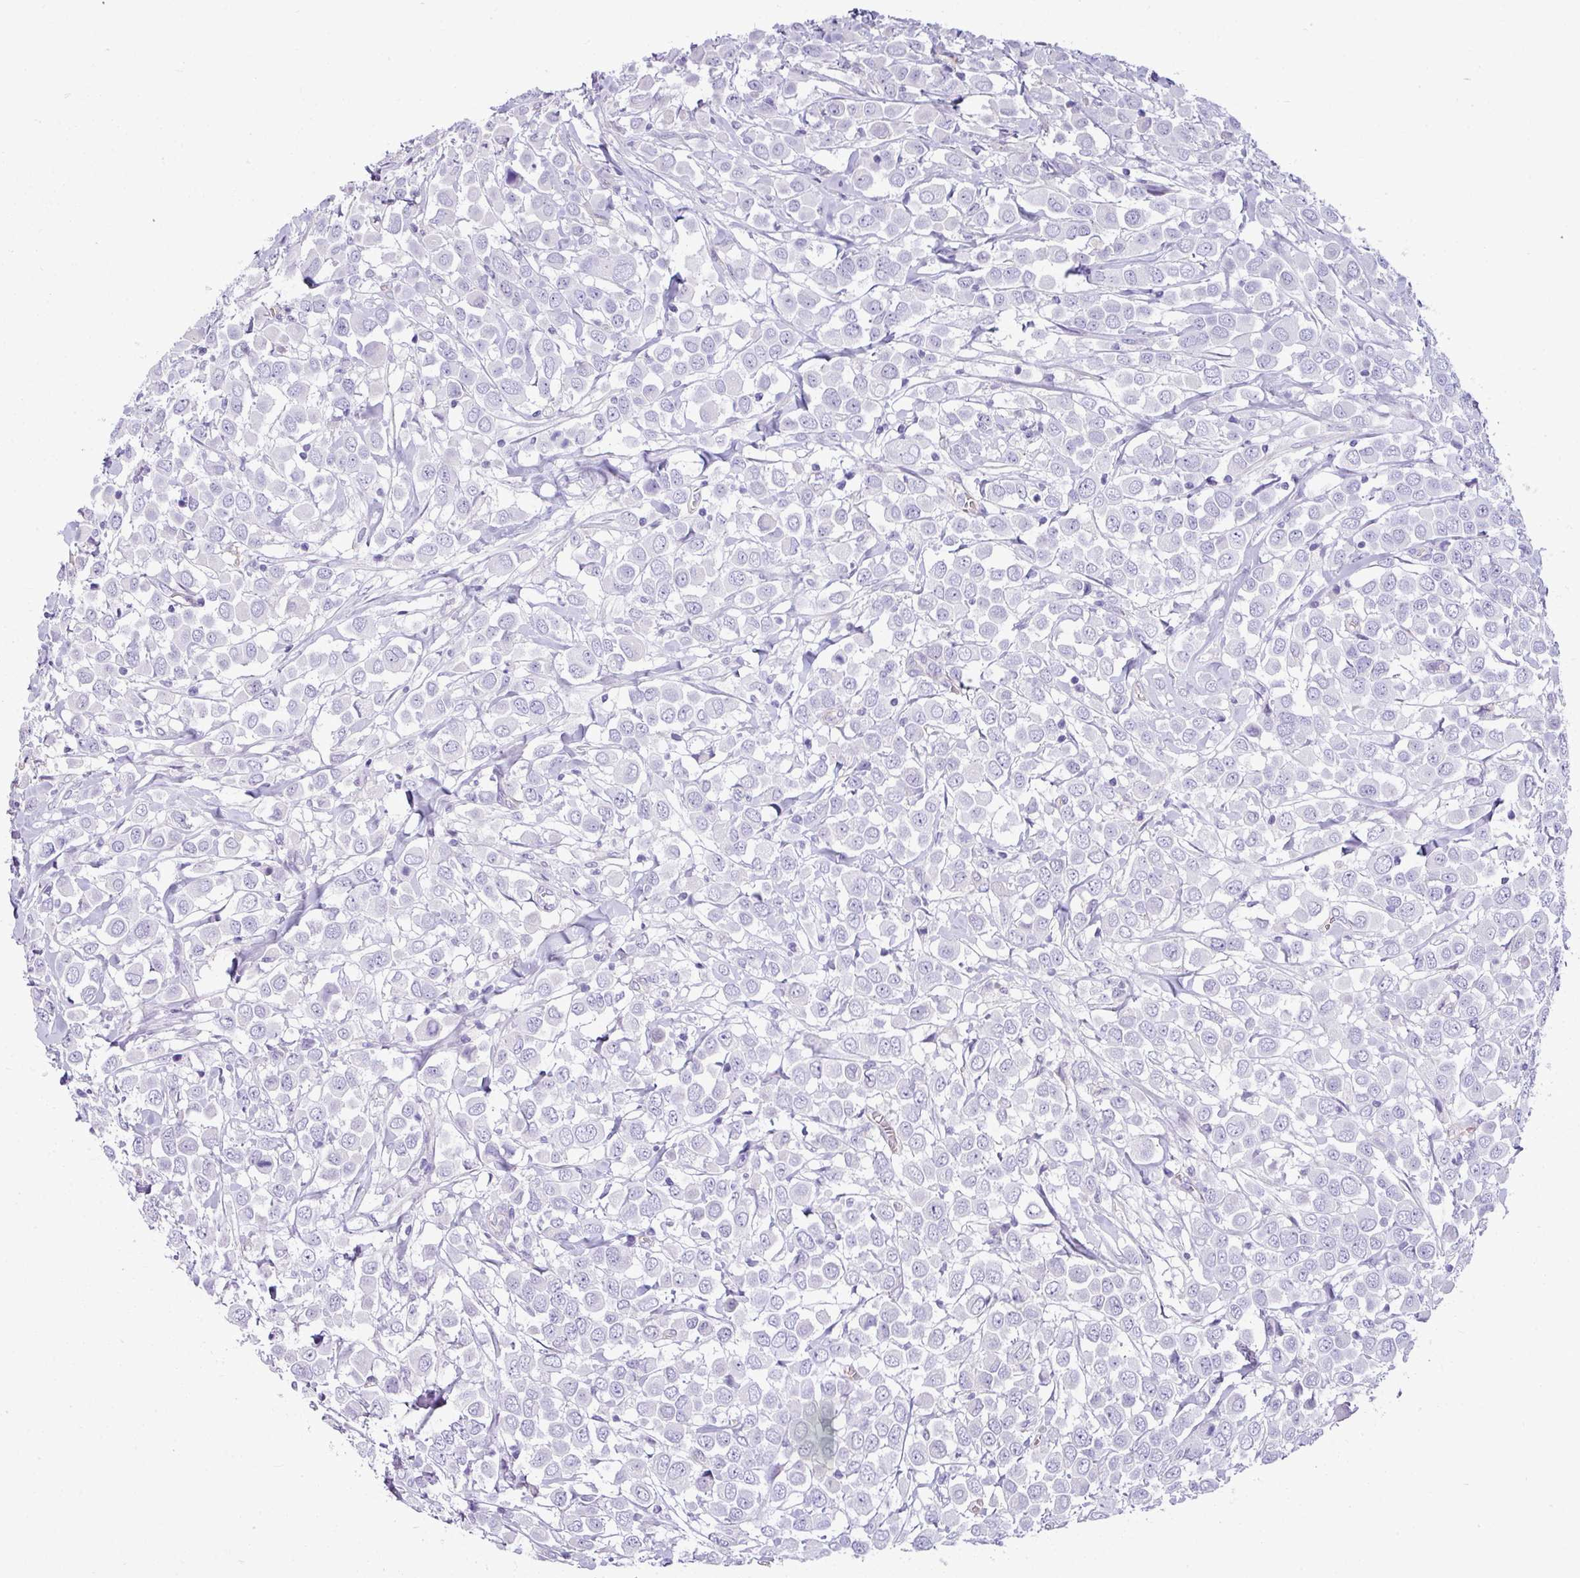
{"staining": {"intensity": "negative", "quantity": "none", "location": "none"}, "tissue": "breast cancer", "cell_type": "Tumor cells", "image_type": "cancer", "snomed": [{"axis": "morphology", "description": "Duct carcinoma"}, {"axis": "topography", "description": "Breast"}], "caption": "This is an immunohistochemistry (IHC) image of human breast invasive ductal carcinoma. There is no expression in tumor cells.", "gene": "VCX2", "patient": {"sex": "female", "age": 61}}